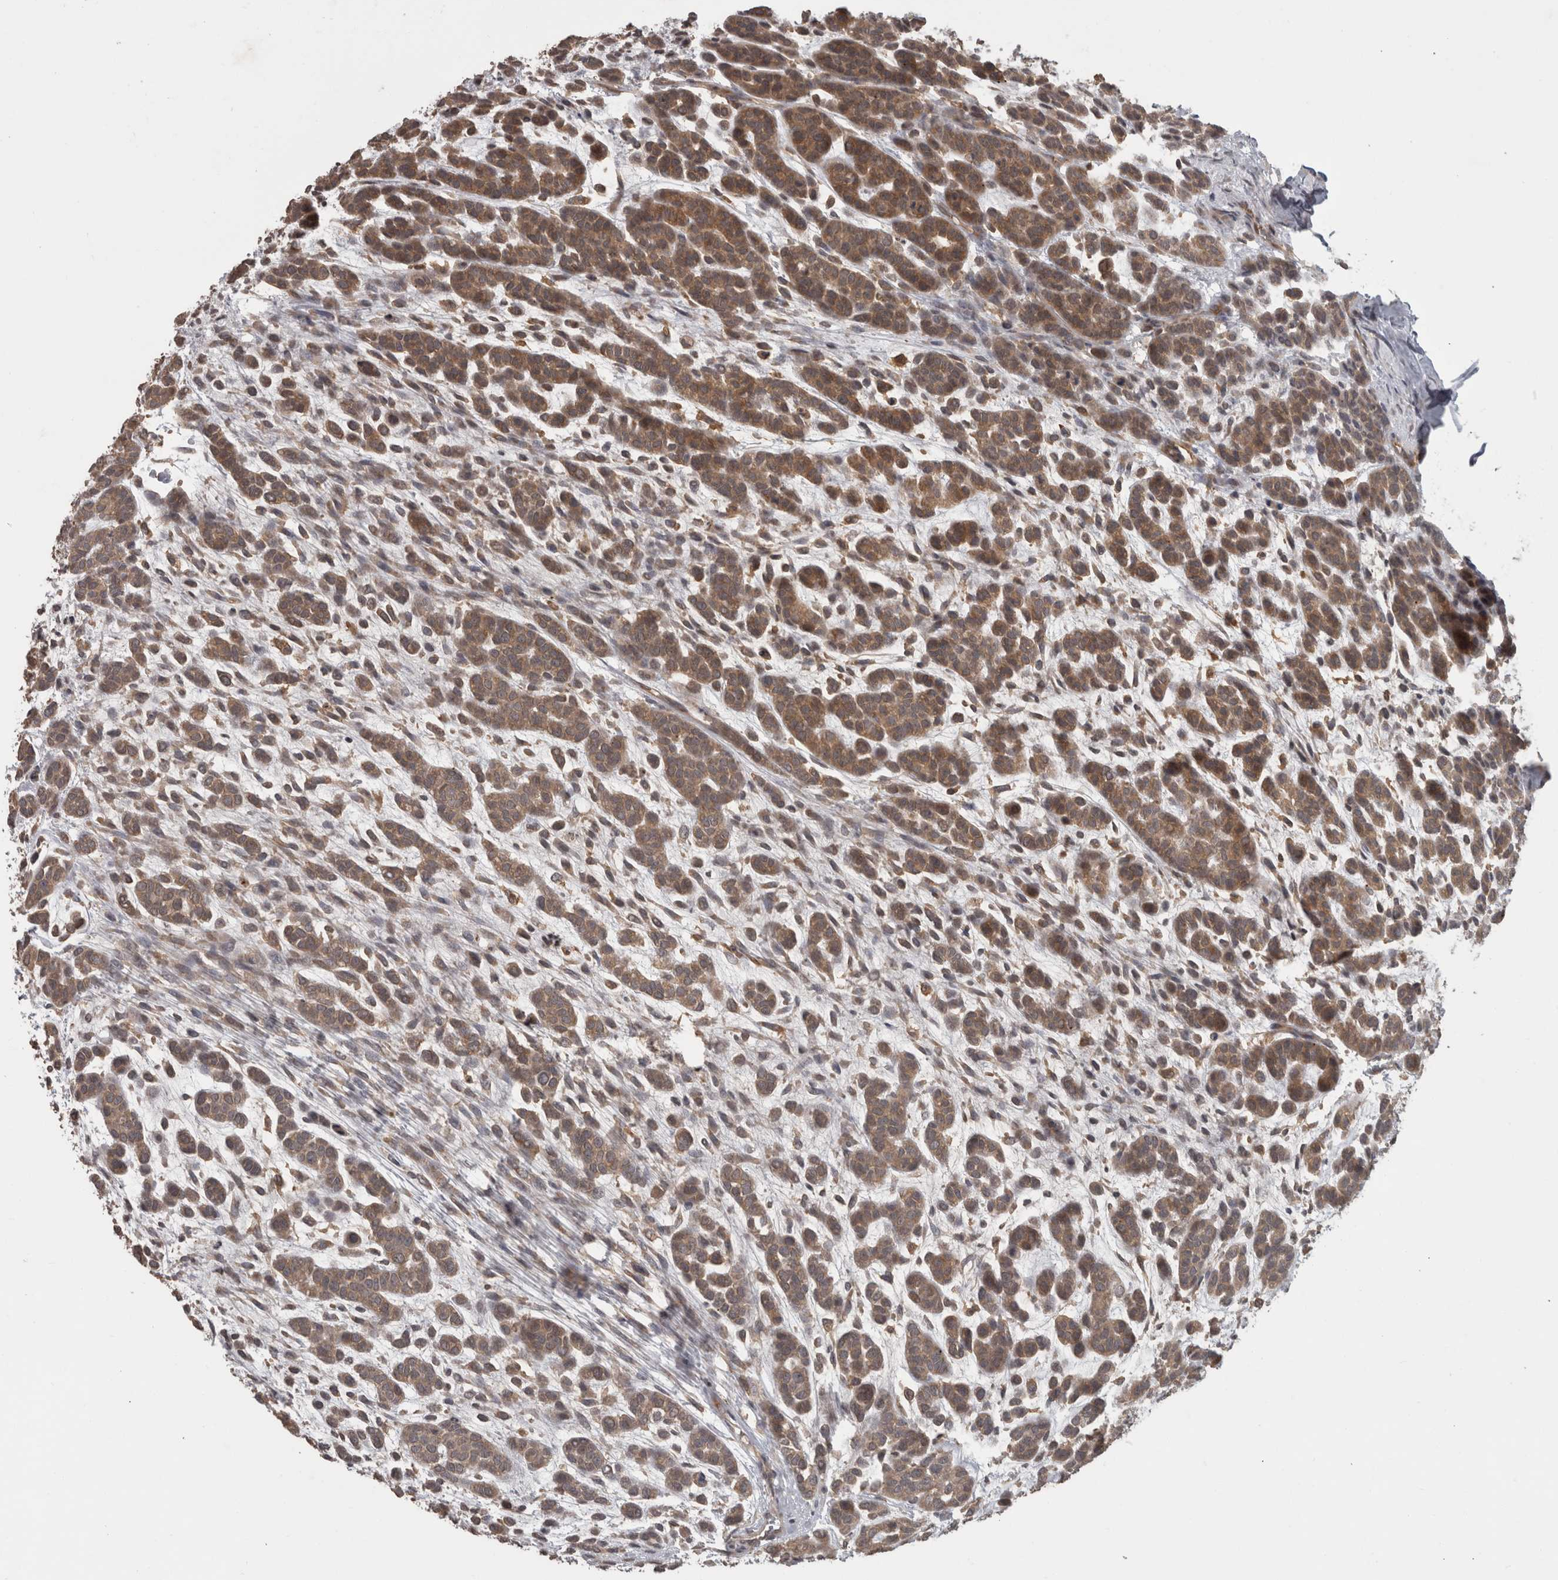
{"staining": {"intensity": "moderate", "quantity": ">75%", "location": "cytoplasmic/membranous"}, "tissue": "head and neck cancer", "cell_type": "Tumor cells", "image_type": "cancer", "snomed": [{"axis": "morphology", "description": "Adenocarcinoma, NOS"}, {"axis": "morphology", "description": "Adenoma, NOS"}, {"axis": "topography", "description": "Head-Neck"}], "caption": "Brown immunohistochemical staining in human adenoma (head and neck) demonstrates moderate cytoplasmic/membranous staining in approximately >75% of tumor cells.", "gene": "MICU3", "patient": {"sex": "female", "age": 55}}